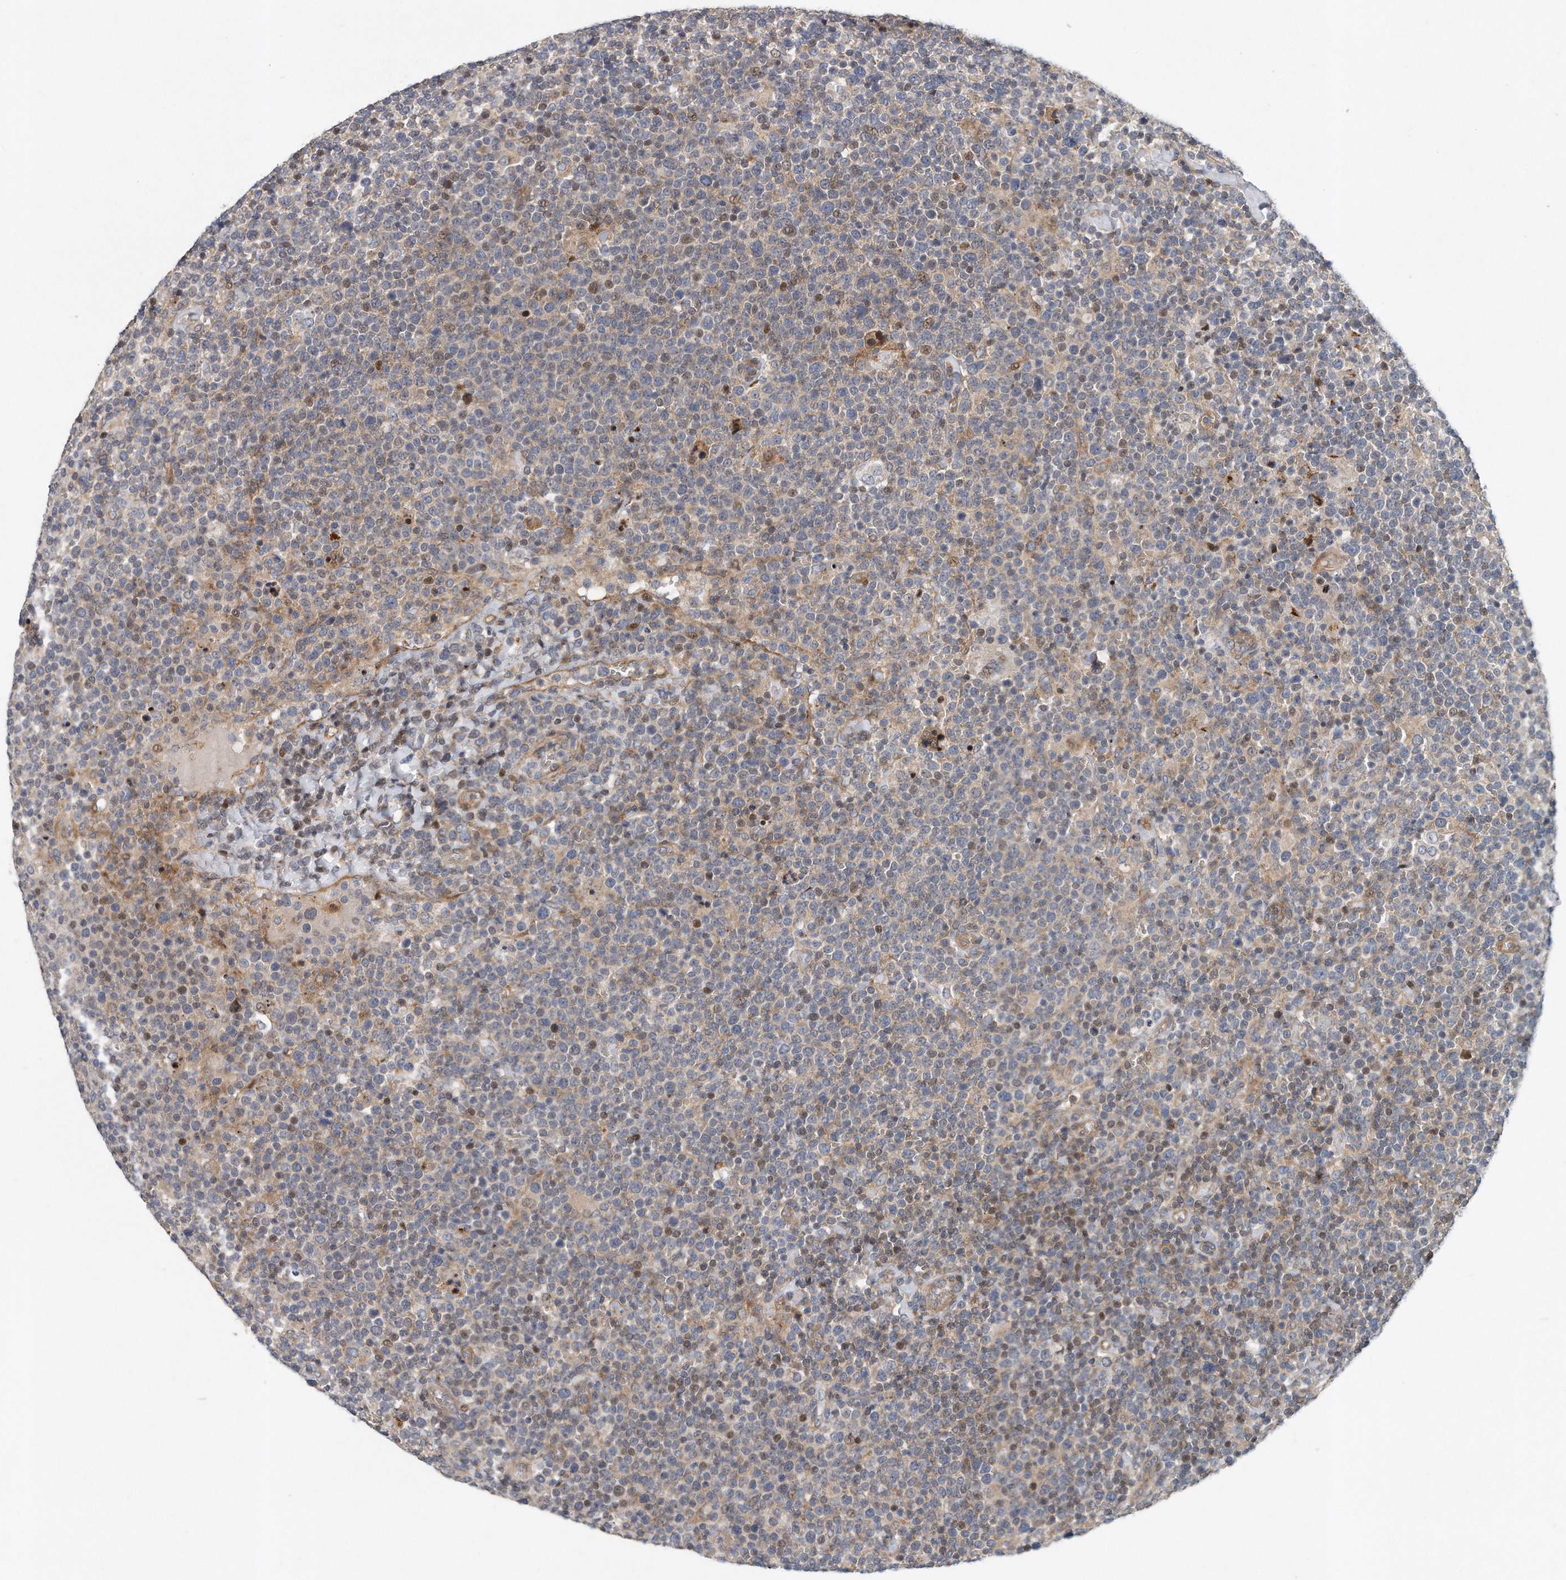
{"staining": {"intensity": "moderate", "quantity": "<25%", "location": "cytoplasmic/membranous,nuclear"}, "tissue": "lymphoma", "cell_type": "Tumor cells", "image_type": "cancer", "snomed": [{"axis": "morphology", "description": "Malignant lymphoma, non-Hodgkin's type, High grade"}, {"axis": "topography", "description": "Lymph node"}], "caption": "Tumor cells reveal low levels of moderate cytoplasmic/membranous and nuclear positivity in about <25% of cells in malignant lymphoma, non-Hodgkin's type (high-grade).", "gene": "PCDH8", "patient": {"sex": "male", "age": 61}}